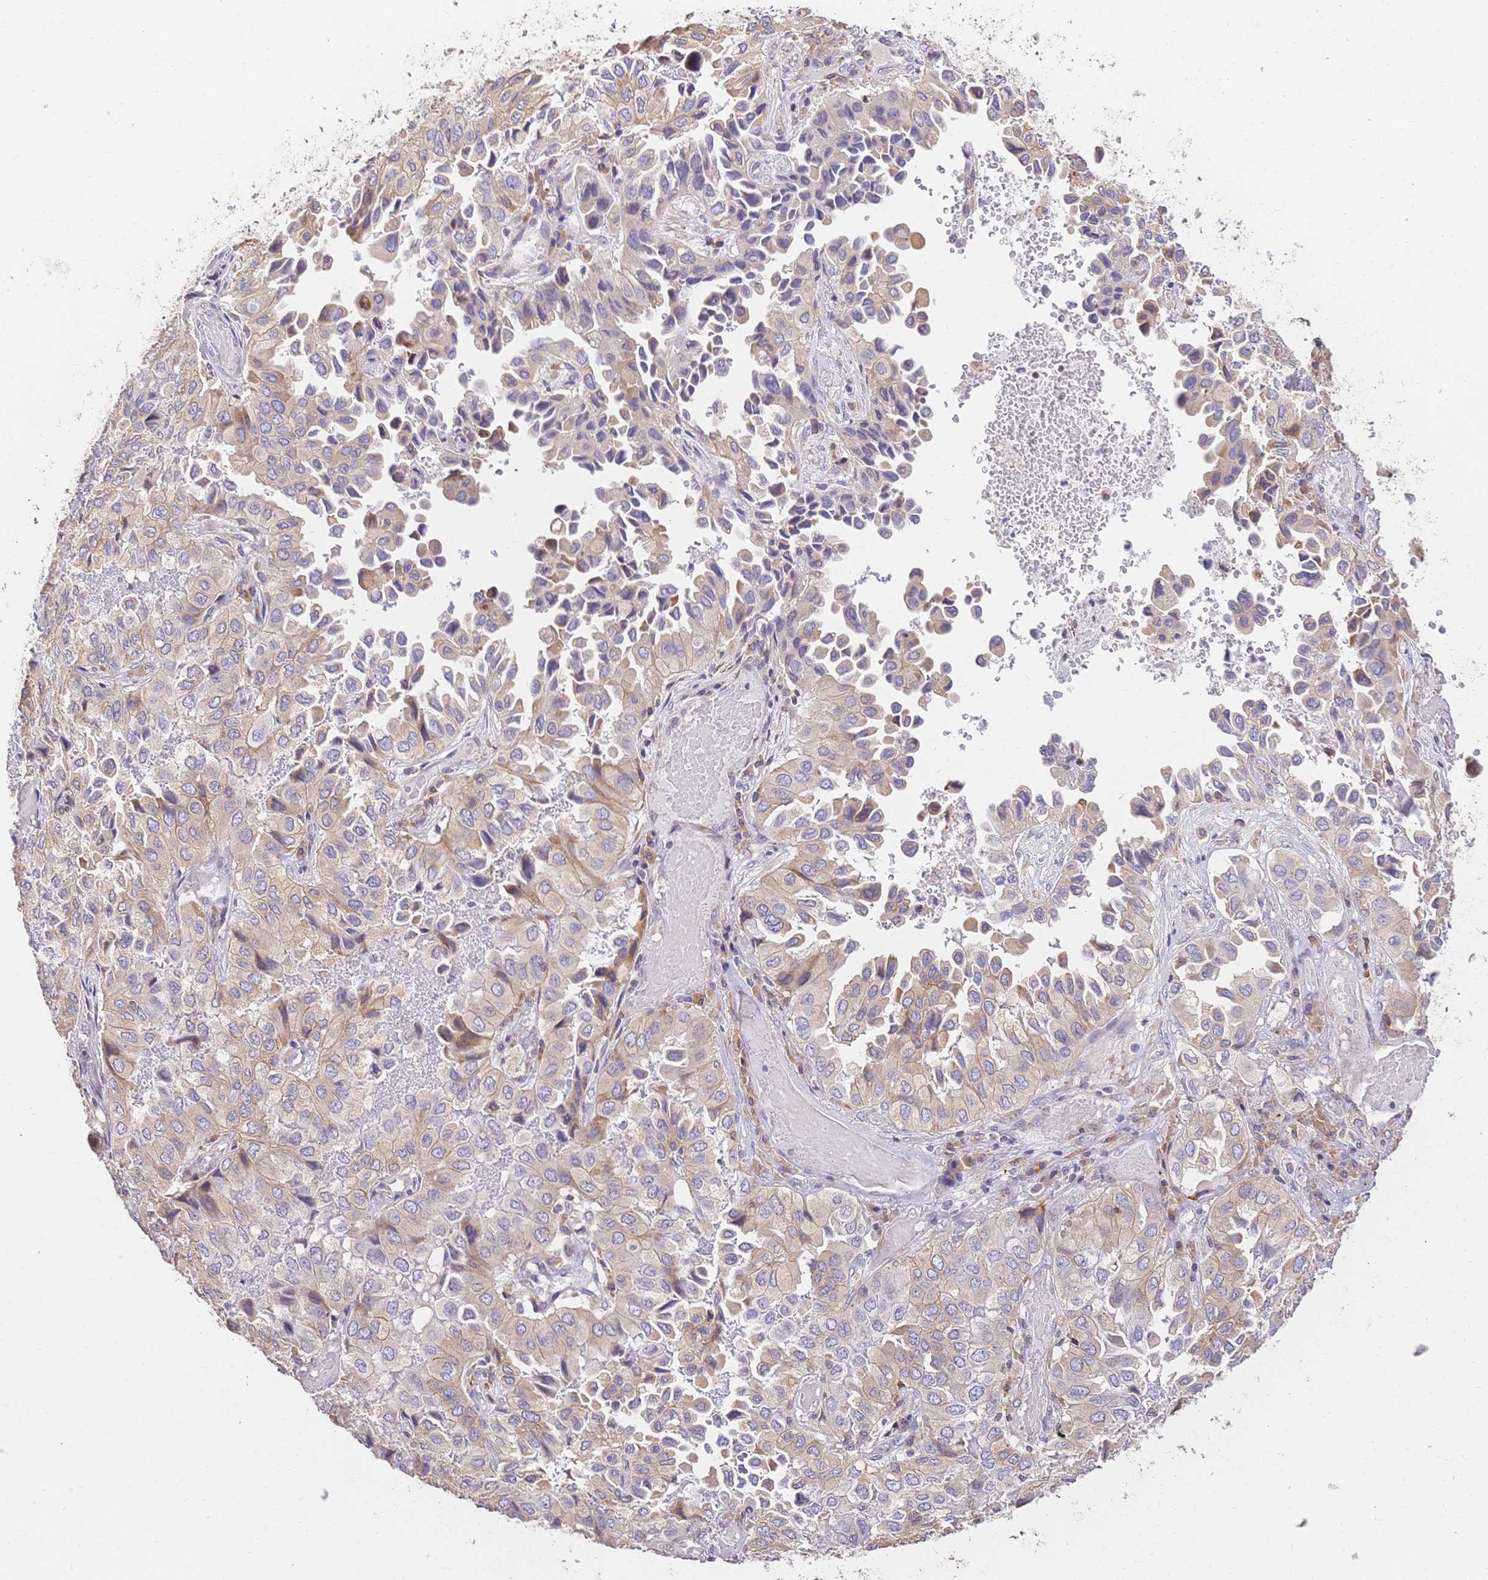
{"staining": {"intensity": "weak", "quantity": "25%-75%", "location": "cytoplasmic/membranous"}, "tissue": "lung cancer", "cell_type": "Tumor cells", "image_type": "cancer", "snomed": [{"axis": "morphology", "description": "Aneuploidy"}, {"axis": "morphology", "description": "Adenocarcinoma, NOS"}, {"axis": "morphology", "description": "Adenocarcinoma, metastatic, NOS"}, {"axis": "topography", "description": "Lymph node"}, {"axis": "topography", "description": "Lung"}], "caption": "Immunohistochemical staining of human lung cancer (adenocarcinoma) shows weak cytoplasmic/membranous protein expression in about 25%-75% of tumor cells.", "gene": "HS3ST5", "patient": {"sex": "female", "age": 48}}